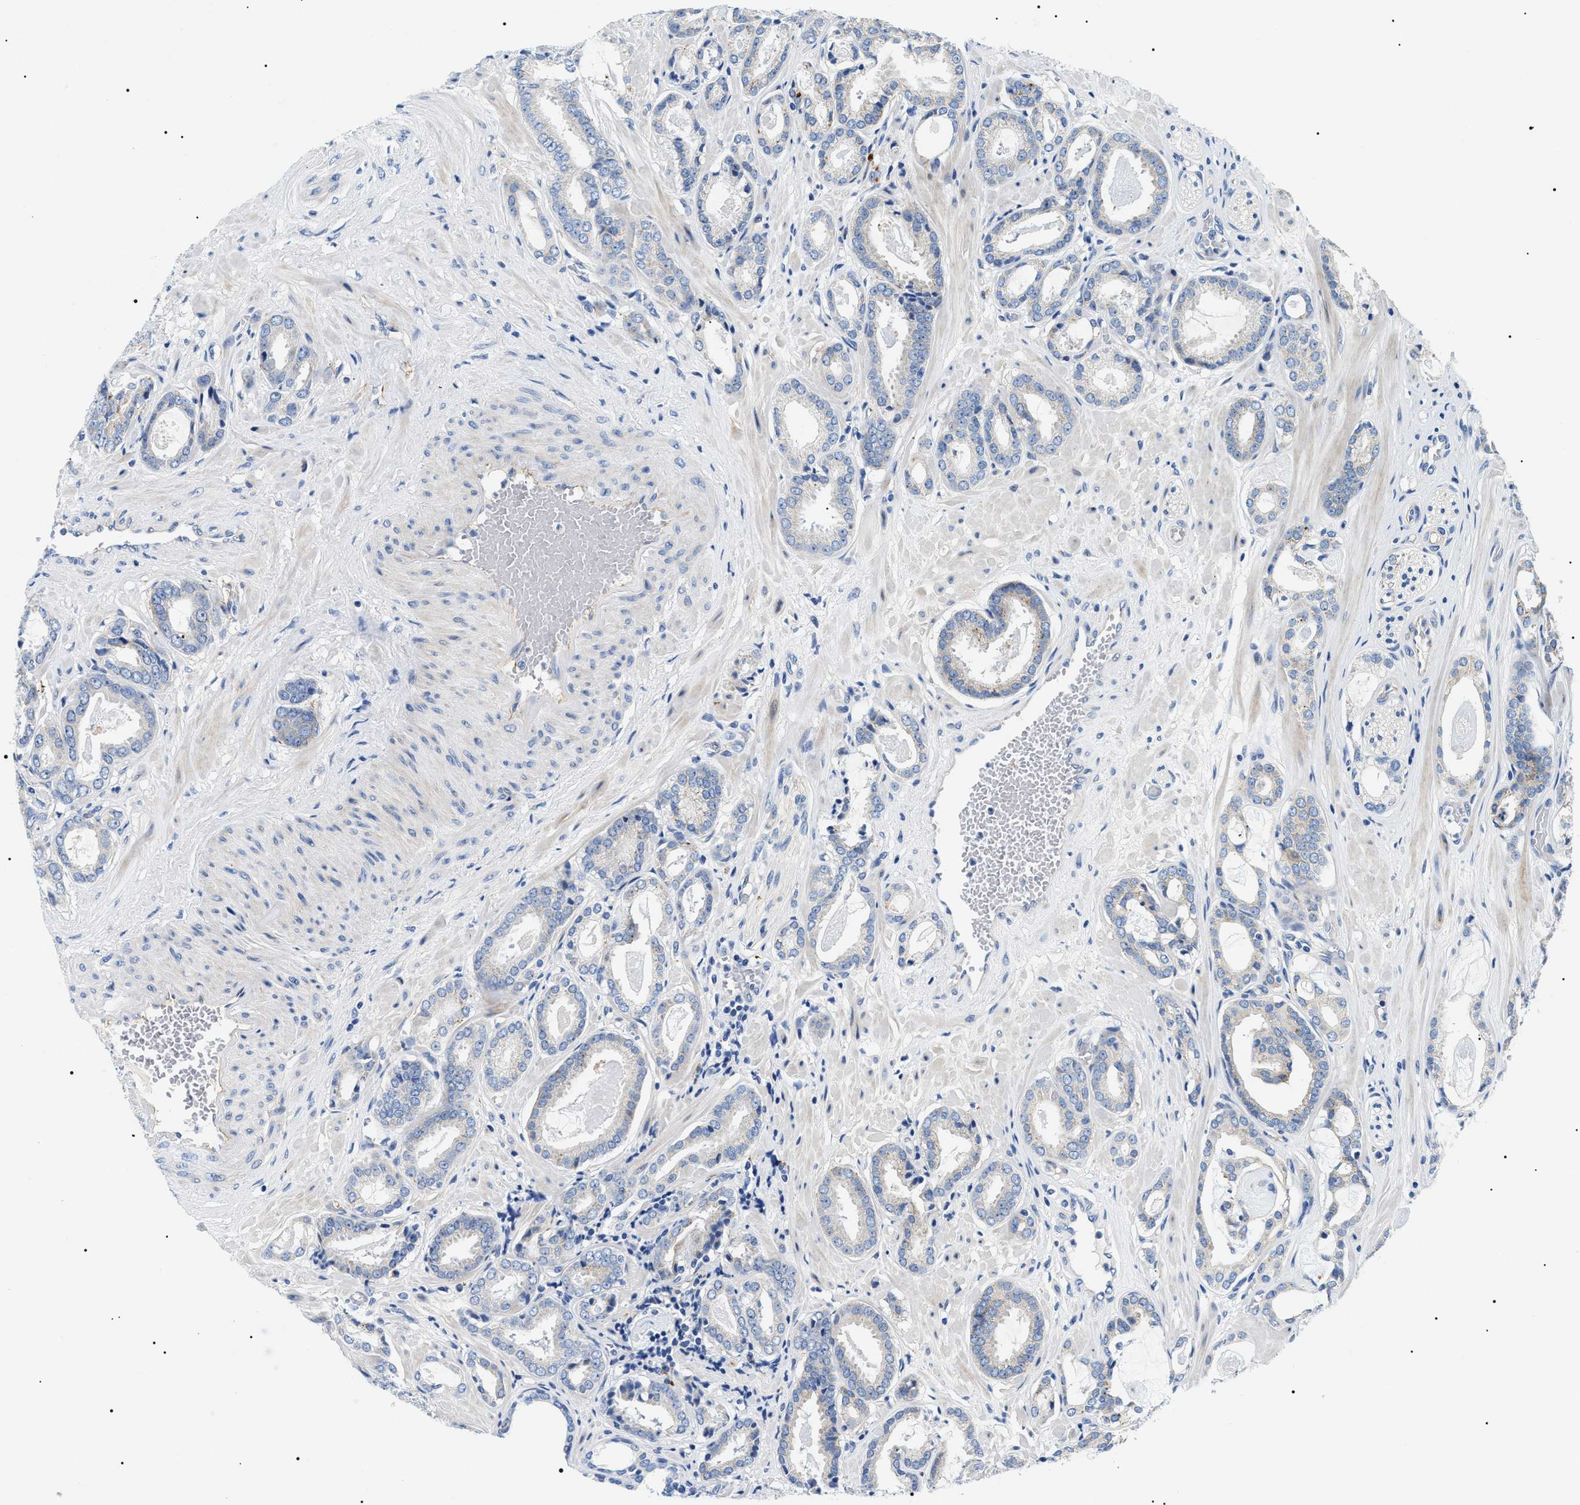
{"staining": {"intensity": "negative", "quantity": "none", "location": "none"}, "tissue": "prostate cancer", "cell_type": "Tumor cells", "image_type": "cancer", "snomed": [{"axis": "morphology", "description": "Adenocarcinoma, Low grade"}, {"axis": "topography", "description": "Prostate"}], "caption": "DAB (3,3'-diaminobenzidine) immunohistochemical staining of human prostate cancer reveals no significant positivity in tumor cells. Nuclei are stained in blue.", "gene": "TMEM222", "patient": {"sex": "male", "age": 53}}